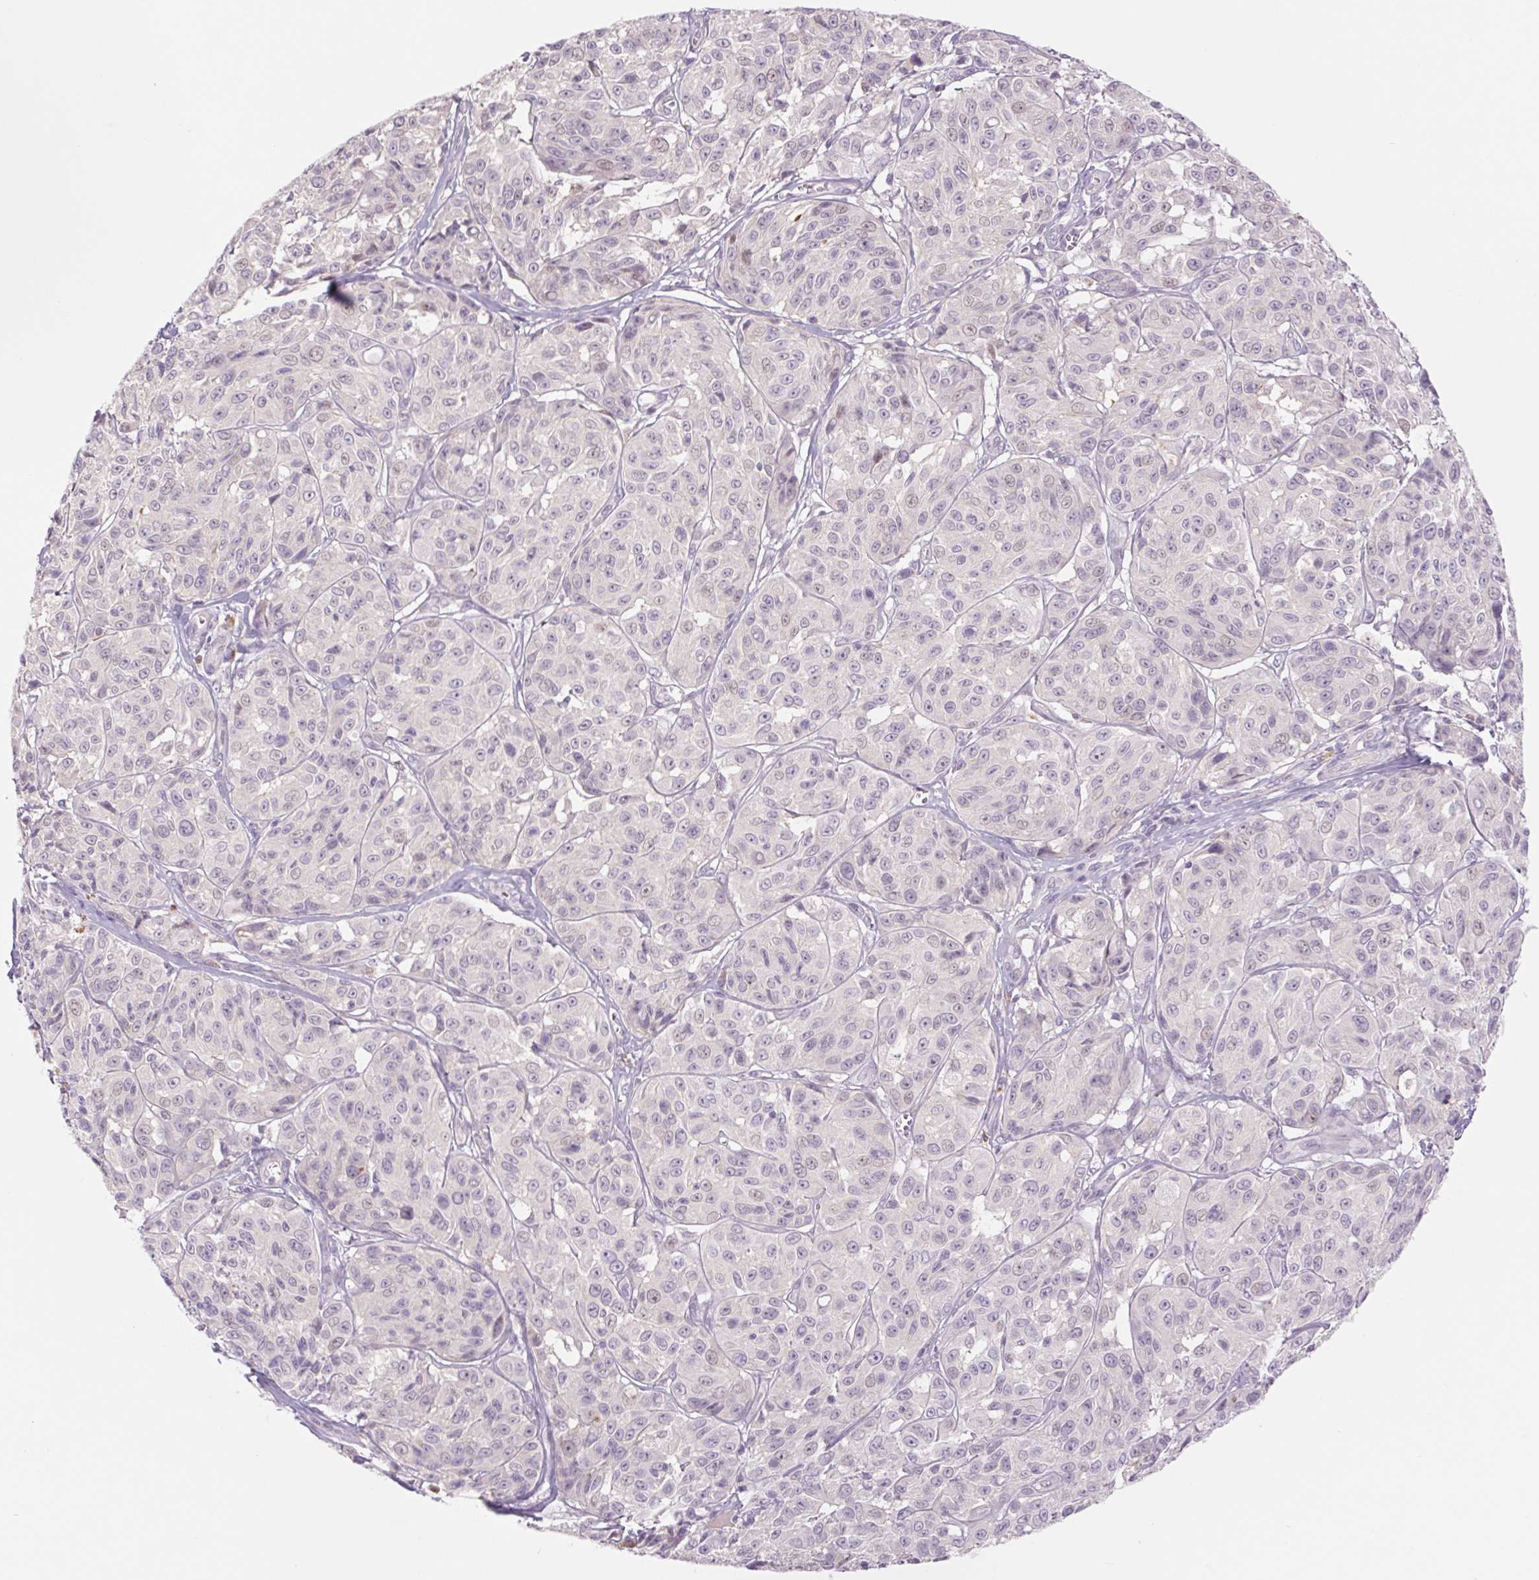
{"staining": {"intensity": "negative", "quantity": "none", "location": "none"}, "tissue": "melanoma", "cell_type": "Tumor cells", "image_type": "cancer", "snomed": [{"axis": "morphology", "description": "Malignant melanoma, NOS"}, {"axis": "topography", "description": "Skin"}], "caption": "The photomicrograph shows no significant staining in tumor cells of malignant melanoma.", "gene": "KRT1", "patient": {"sex": "male", "age": 91}}